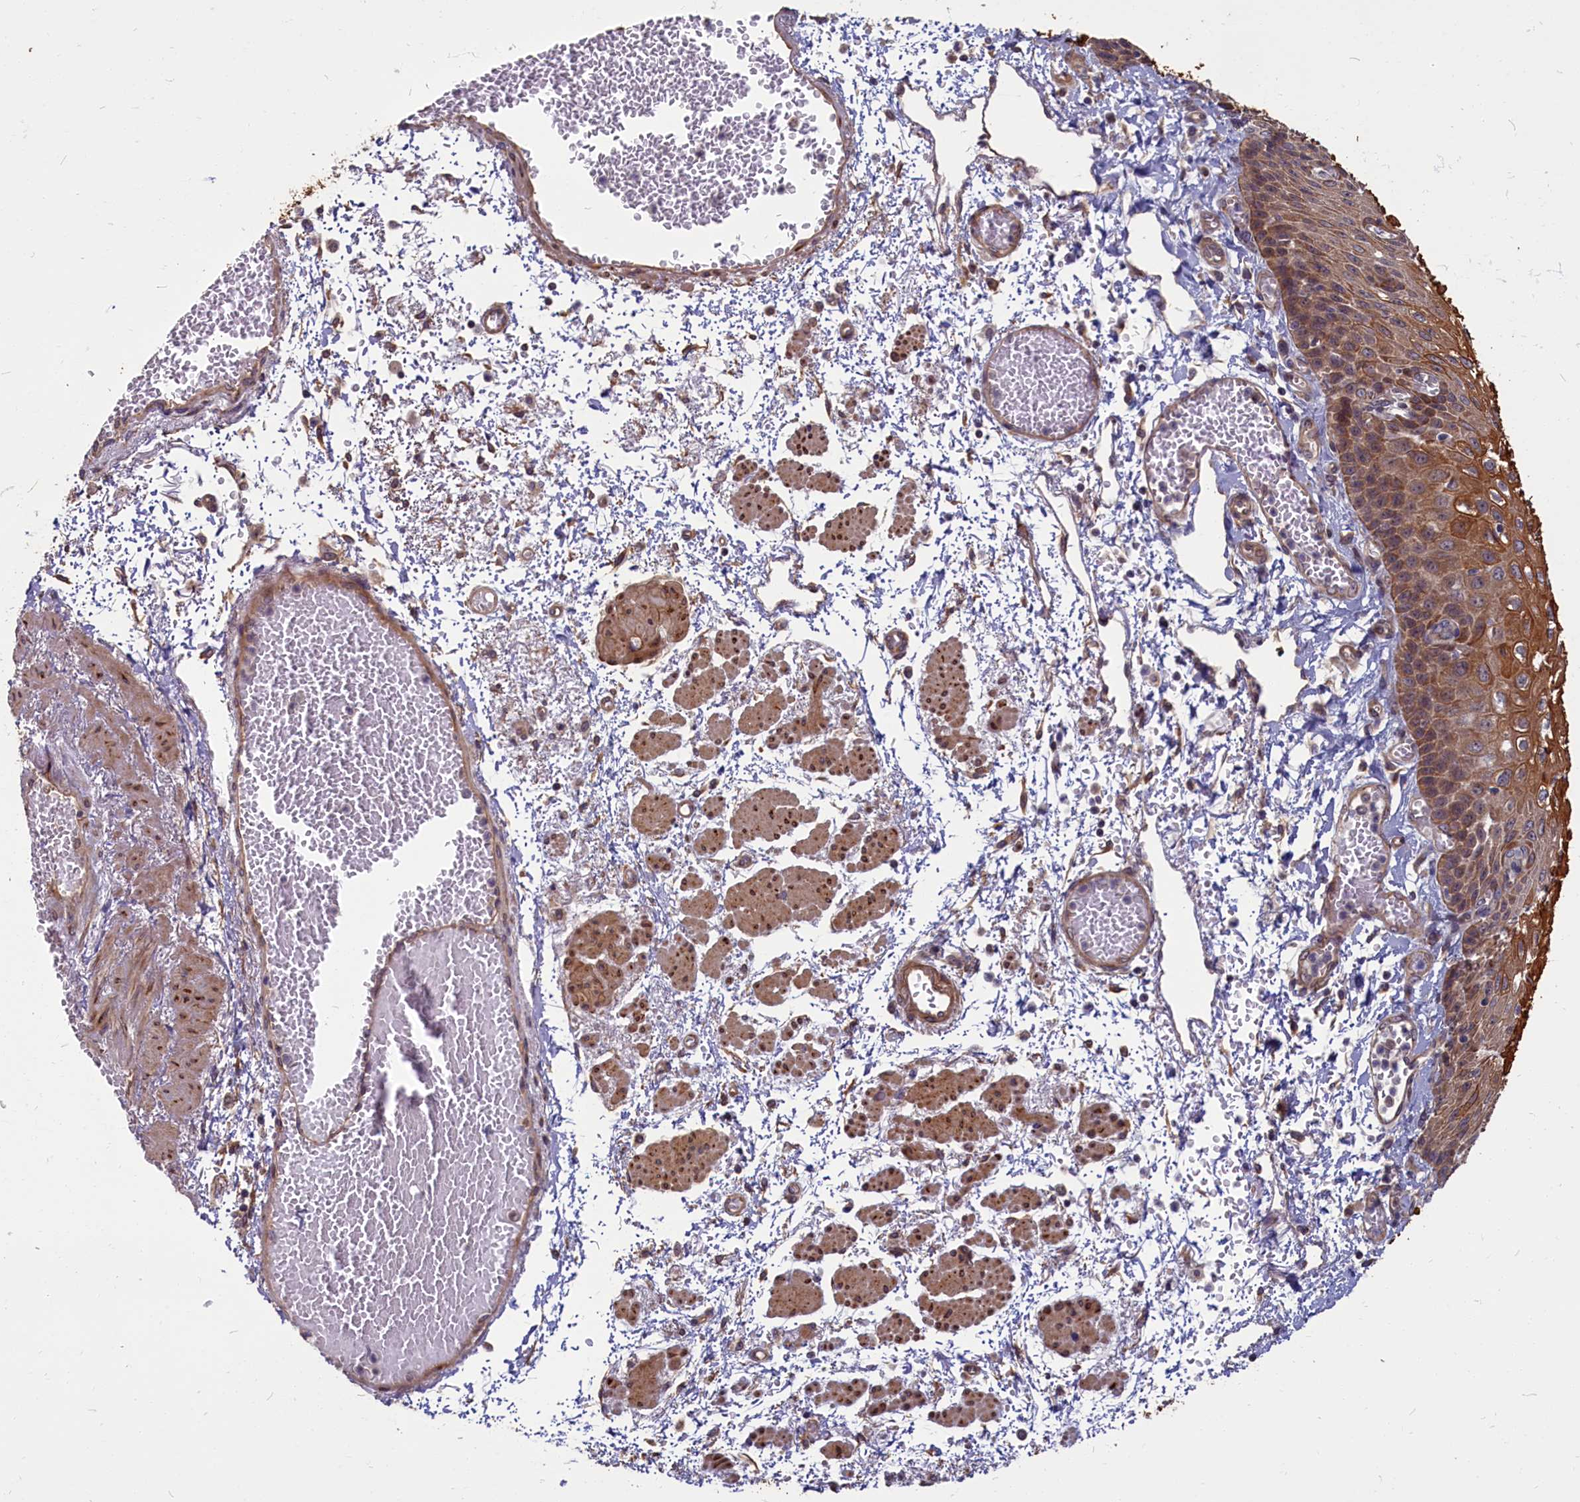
{"staining": {"intensity": "strong", "quantity": ">75%", "location": "cytoplasmic/membranous"}, "tissue": "esophagus", "cell_type": "Squamous epithelial cells", "image_type": "normal", "snomed": [{"axis": "morphology", "description": "Normal tissue, NOS"}, {"axis": "topography", "description": "Esophagus"}], "caption": "Squamous epithelial cells demonstrate strong cytoplasmic/membranous positivity in about >75% of cells in unremarkable esophagus.", "gene": "ENSG00000274944", "patient": {"sex": "male", "age": 81}}